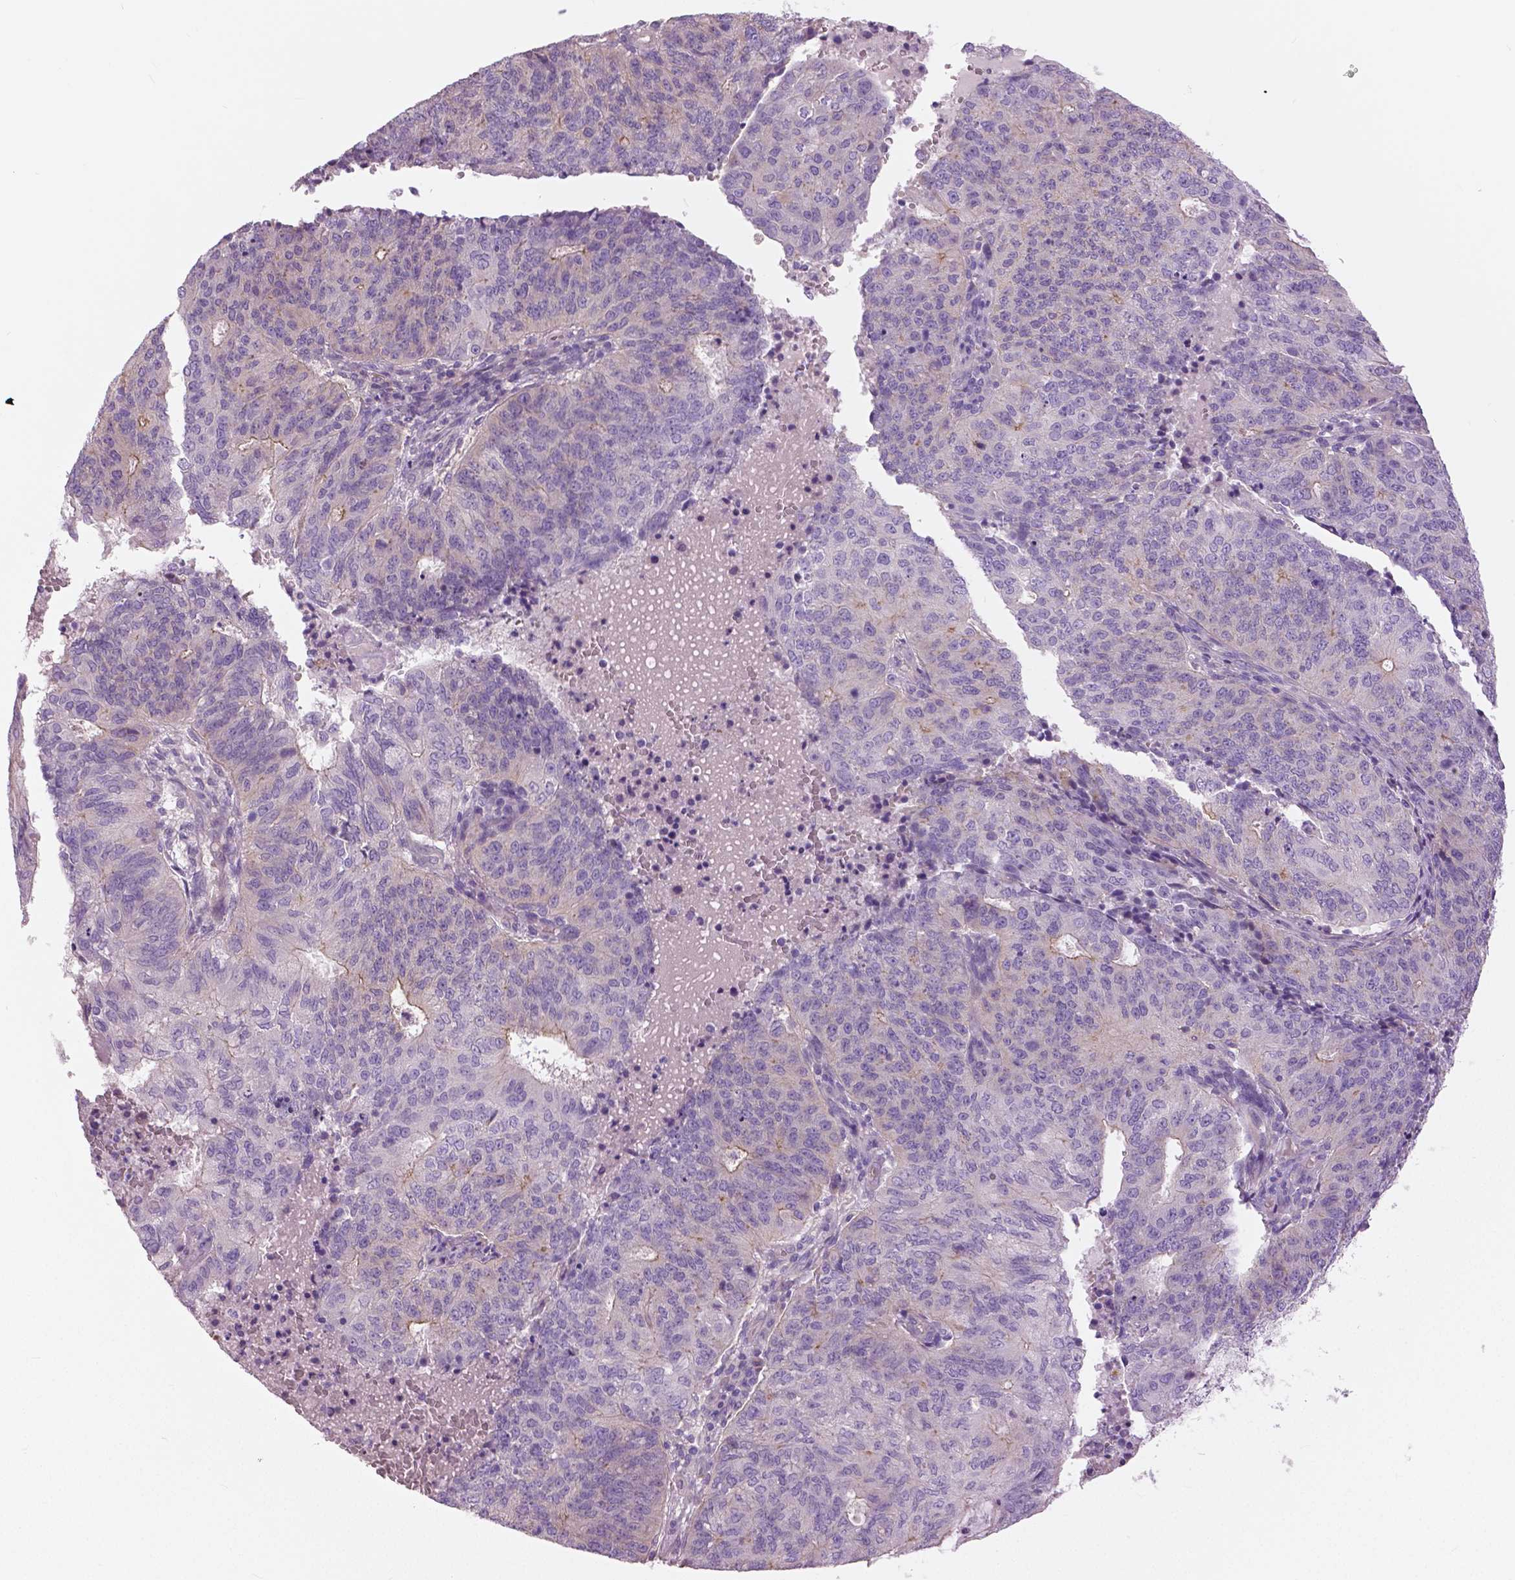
{"staining": {"intensity": "negative", "quantity": "none", "location": "none"}, "tissue": "endometrial cancer", "cell_type": "Tumor cells", "image_type": "cancer", "snomed": [{"axis": "morphology", "description": "Adenocarcinoma, NOS"}, {"axis": "topography", "description": "Endometrium"}], "caption": "IHC of endometrial cancer reveals no expression in tumor cells.", "gene": "SERPINI1", "patient": {"sex": "female", "age": 82}}